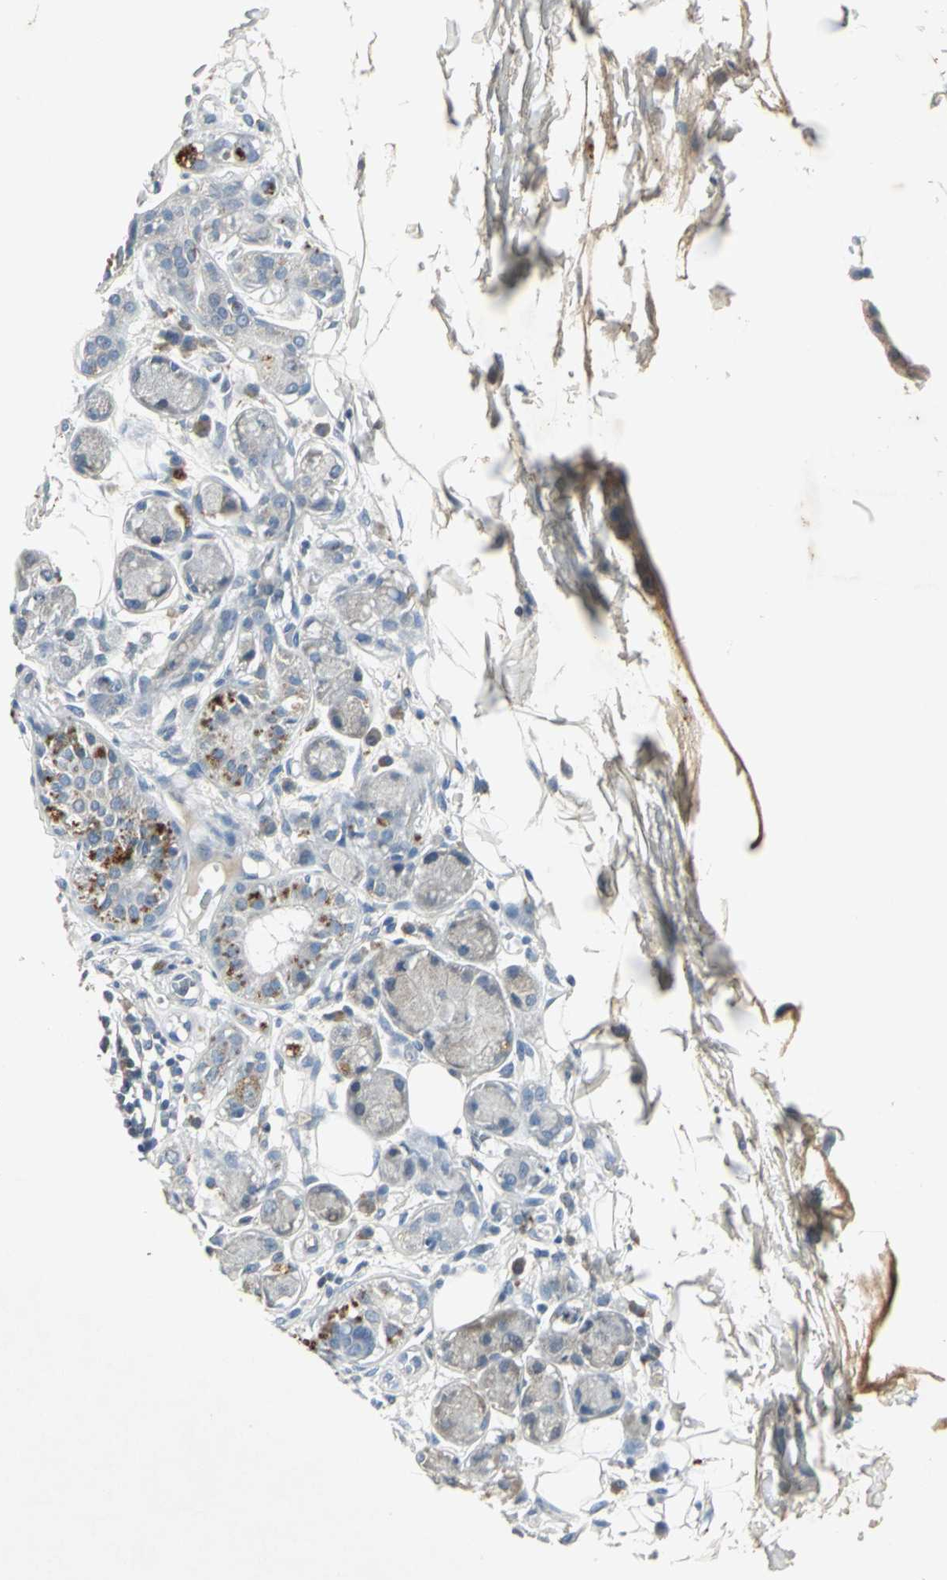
{"staining": {"intensity": "negative", "quantity": "none", "location": "none"}, "tissue": "adipose tissue", "cell_type": "Adipocytes", "image_type": "normal", "snomed": [{"axis": "morphology", "description": "Normal tissue, NOS"}, {"axis": "morphology", "description": "Inflammation, NOS"}, {"axis": "topography", "description": "Vascular tissue"}, {"axis": "topography", "description": "Salivary gland"}], "caption": "High power microscopy photomicrograph of an immunohistochemistry image of normal adipose tissue, revealing no significant staining in adipocytes.", "gene": "SLC2A13", "patient": {"sex": "female", "age": 75}}